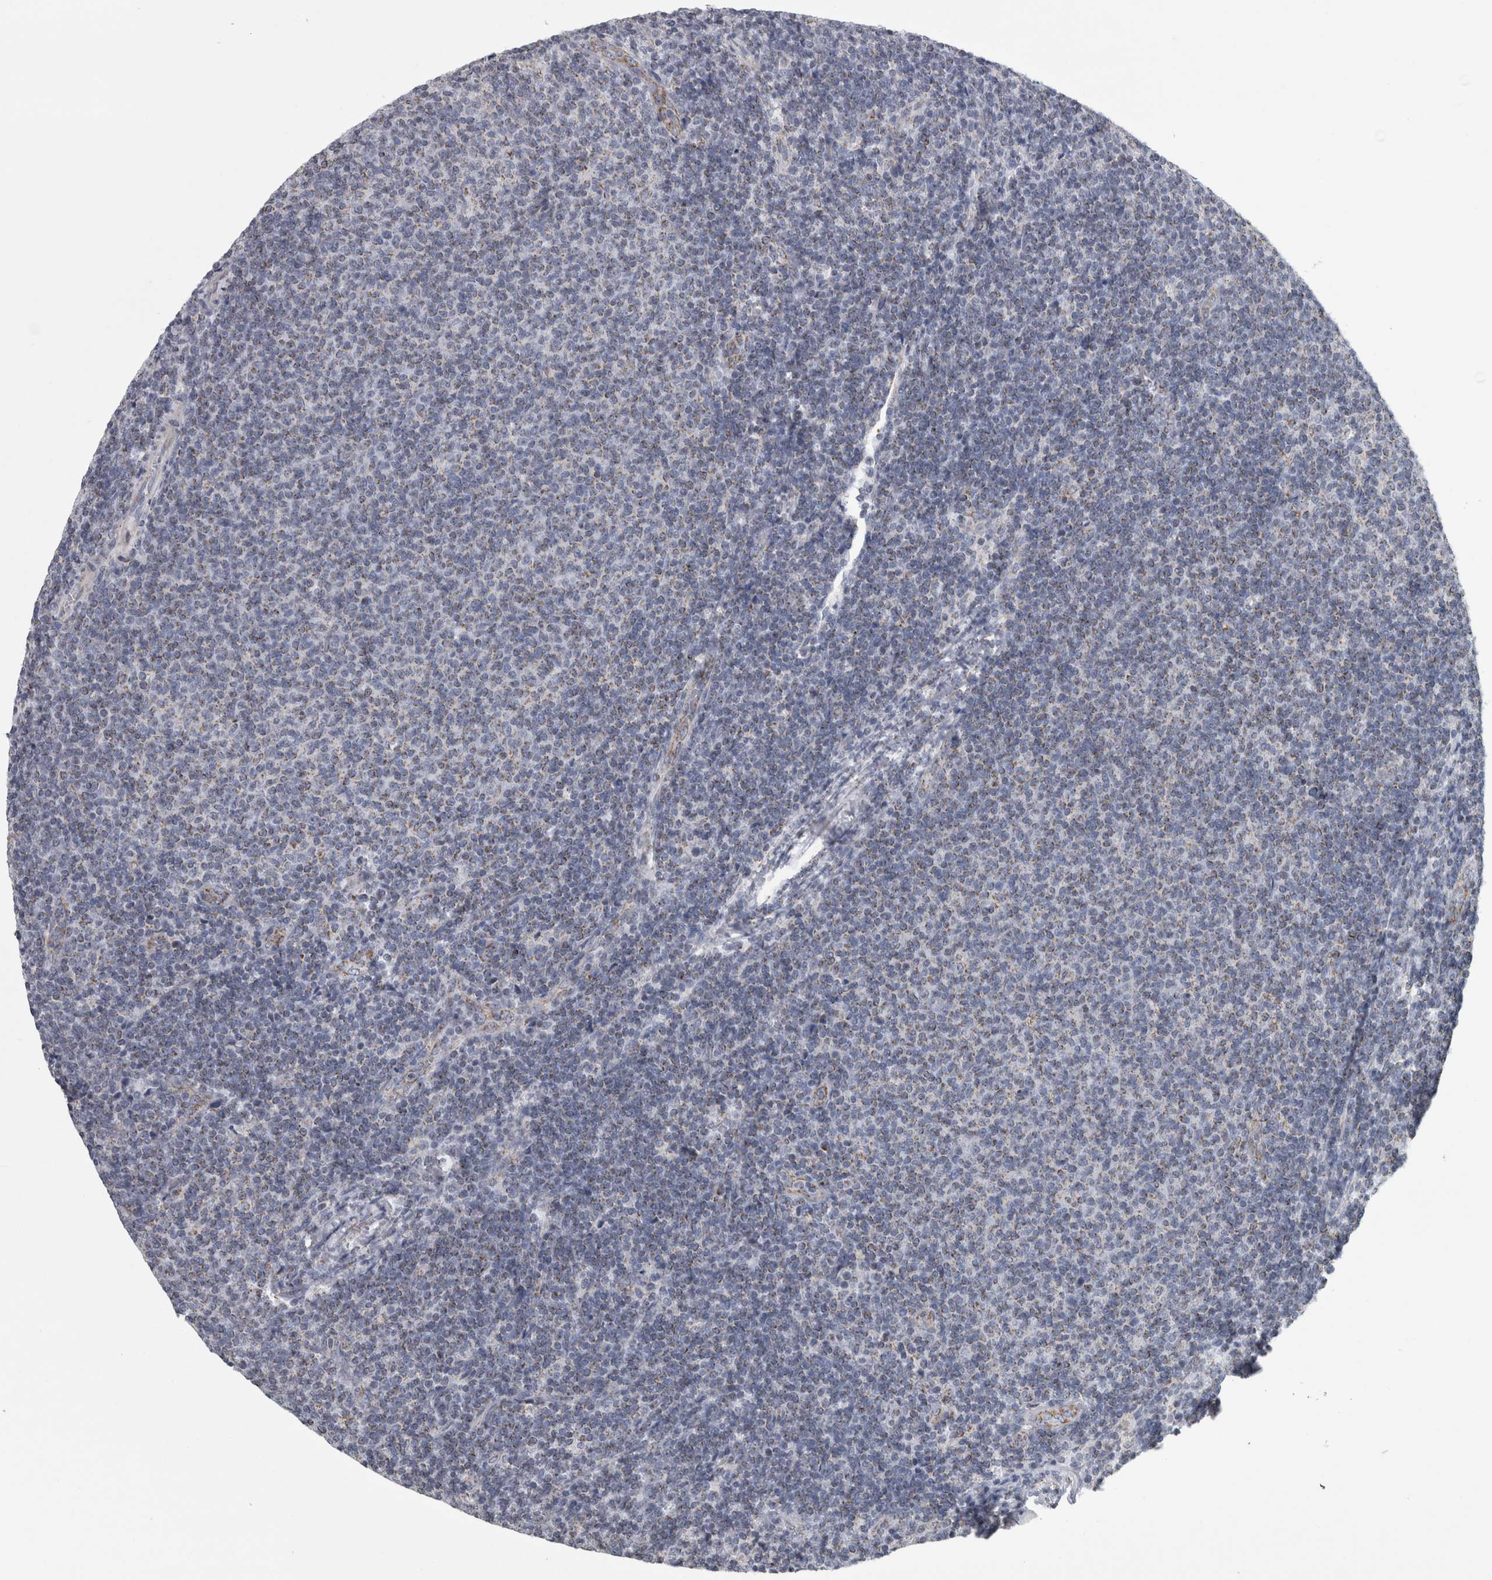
{"staining": {"intensity": "weak", "quantity": ">75%", "location": "cytoplasmic/membranous"}, "tissue": "lymphoma", "cell_type": "Tumor cells", "image_type": "cancer", "snomed": [{"axis": "morphology", "description": "Malignant lymphoma, non-Hodgkin's type, Low grade"}, {"axis": "topography", "description": "Lymph node"}], "caption": "Immunohistochemistry (IHC) image of human lymphoma stained for a protein (brown), which demonstrates low levels of weak cytoplasmic/membranous expression in about >75% of tumor cells.", "gene": "DBT", "patient": {"sex": "male", "age": 66}}